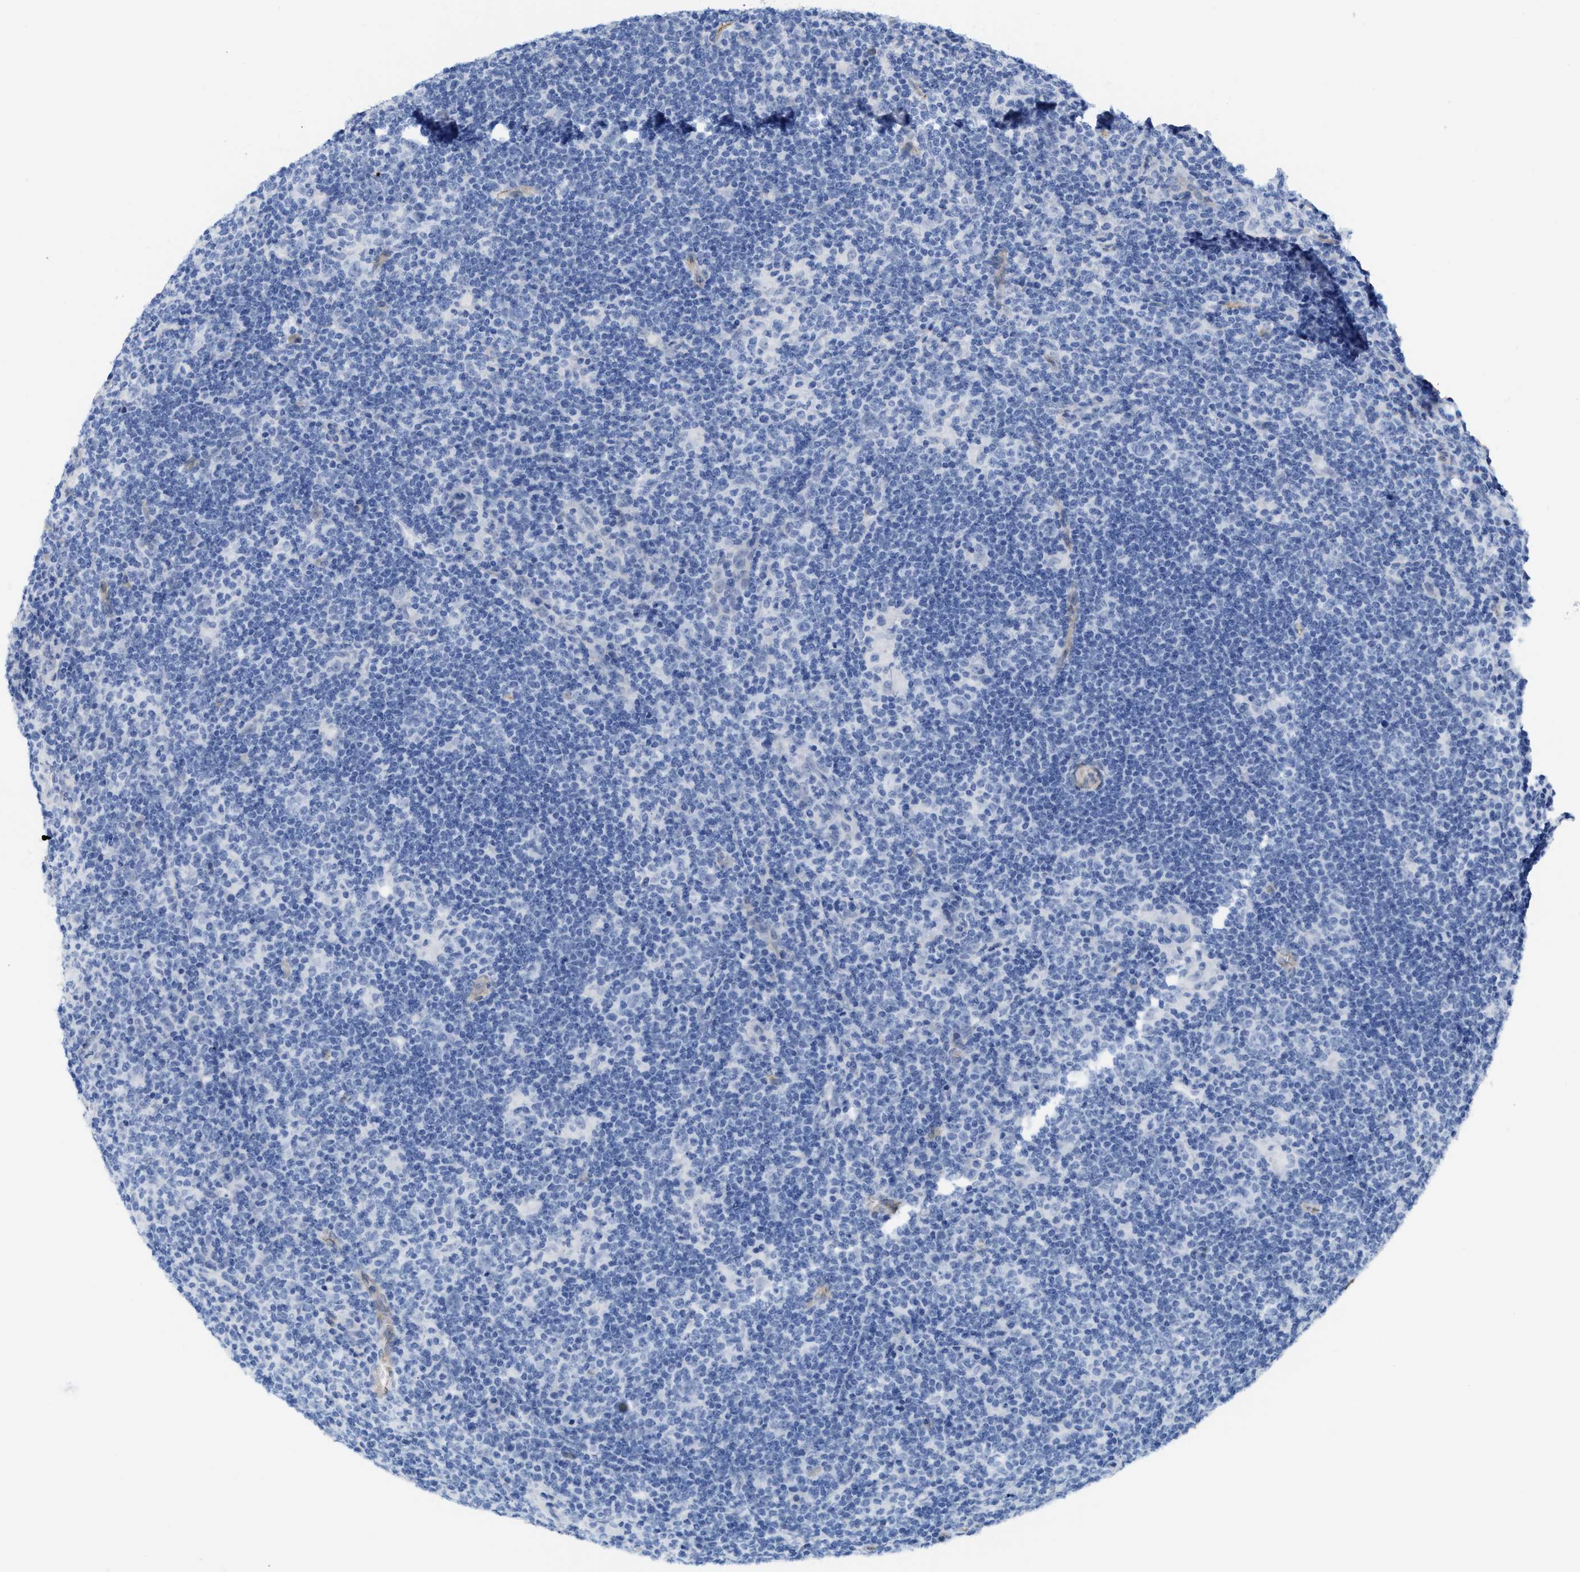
{"staining": {"intensity": "negative", "quantity": "none", "location": "none"}, "tissue": "lymphoma", "cell_type": "Tumor cells", "image_type": "cancer", "snomed": [{"axis": "morphology", "description": "Hodgkin's disease, NOS"}, {"axis": "topography", "description": "Lymph node"}], "caption": "DAB (3,3'-diaminobenzidine) immunohistochemical staining of Hodgkin's disease shows no significant staining in tumor cells.", "gene": "TUB", "patient": {"sex": "female", "age": 57}}